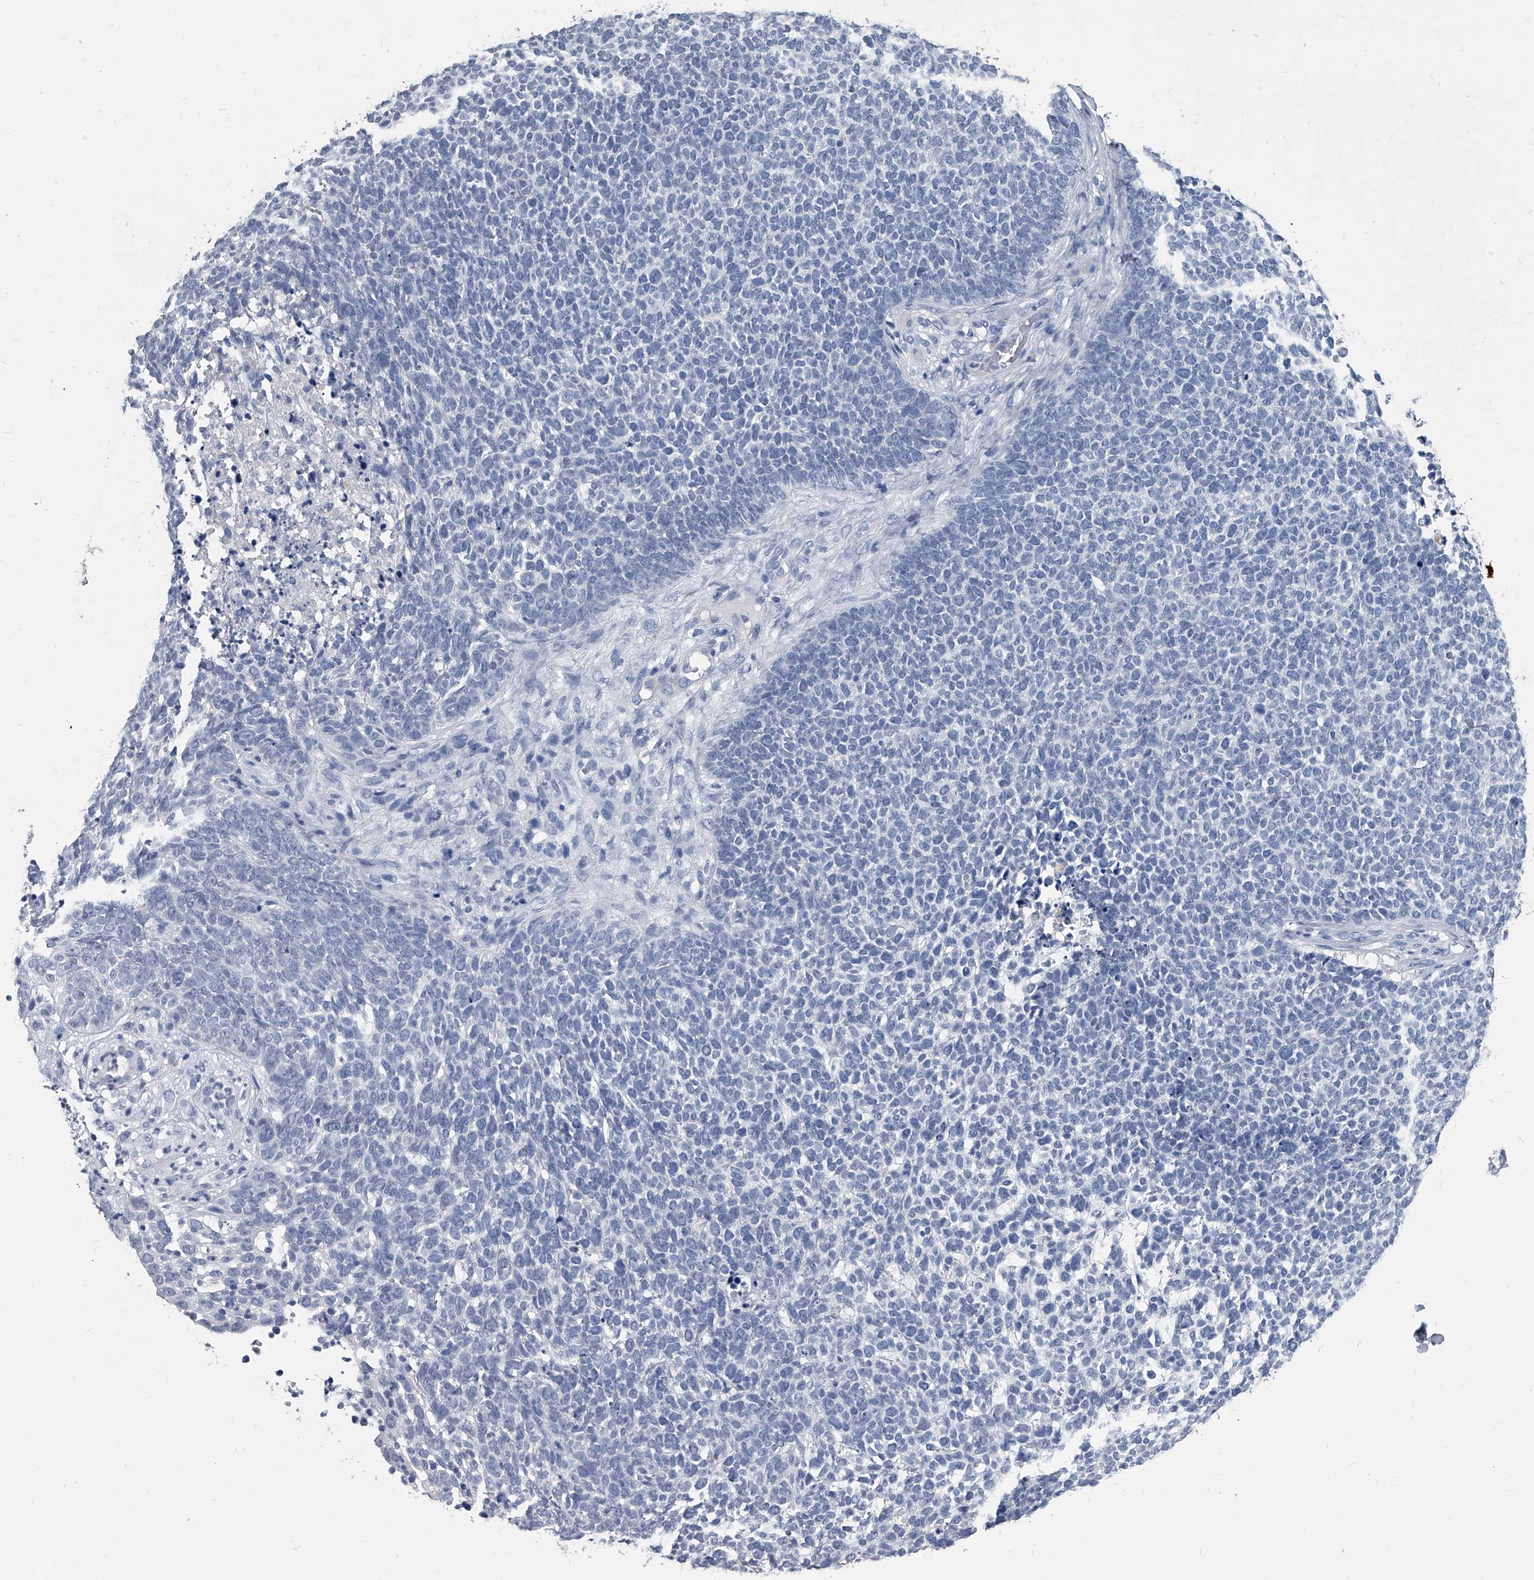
{"staining": {"intensity": "negative", "quantity": "none", "location": "none"}, "tissue": "skin cancer", "cell_type": "Tumor cells", "image_type": "cancer", "snomed": [{"axis": "morphology", "description": "Basal cell carcinoma"}, {"axis": "topography", "description": "Skin"}], "caption": "A photomicrograph of human skin cancer is negative for staining in tumor cells.", "gene": "BCAS1", "patient": {"sex": "female", "age": 84}}